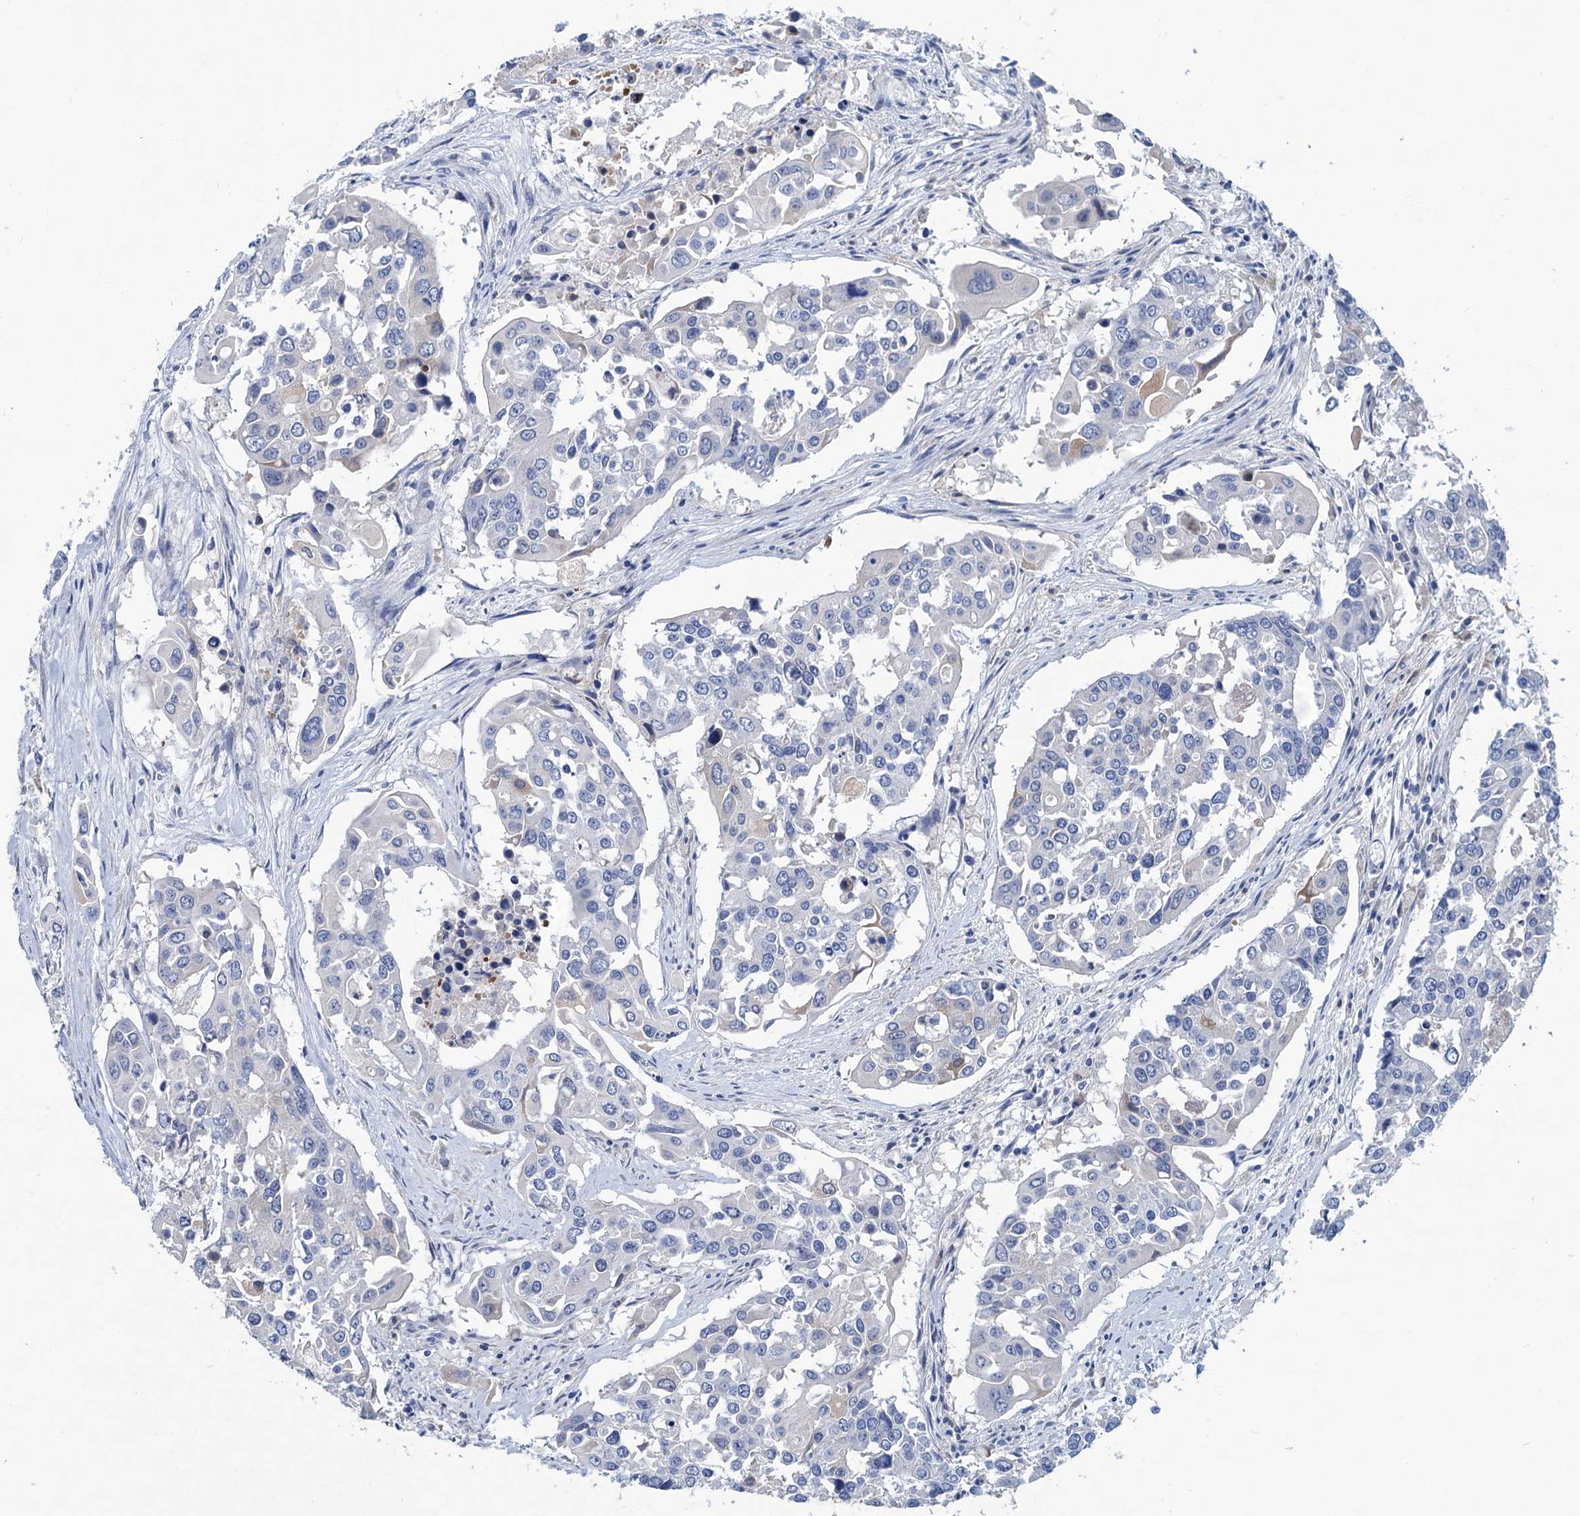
{"staining": {"intensity": "negative", "quantity": "none", "location": "none"}, "tissue": "colorectal cancer", "cell_type": "Tumor cells", "image_type": "cancer", "snomed": [{"axis": "morphology", "description": "Adenocarcinoma, NOS"}, {"axis": "topography", "description": "Colon"}], "caption": "Adenocarcinoma (colorectal) was stained to show a protein in brown. There is no significant expression in tumor cells.", "gene": "RTKN2", "patient": {"sex": "male", "age": 77}}